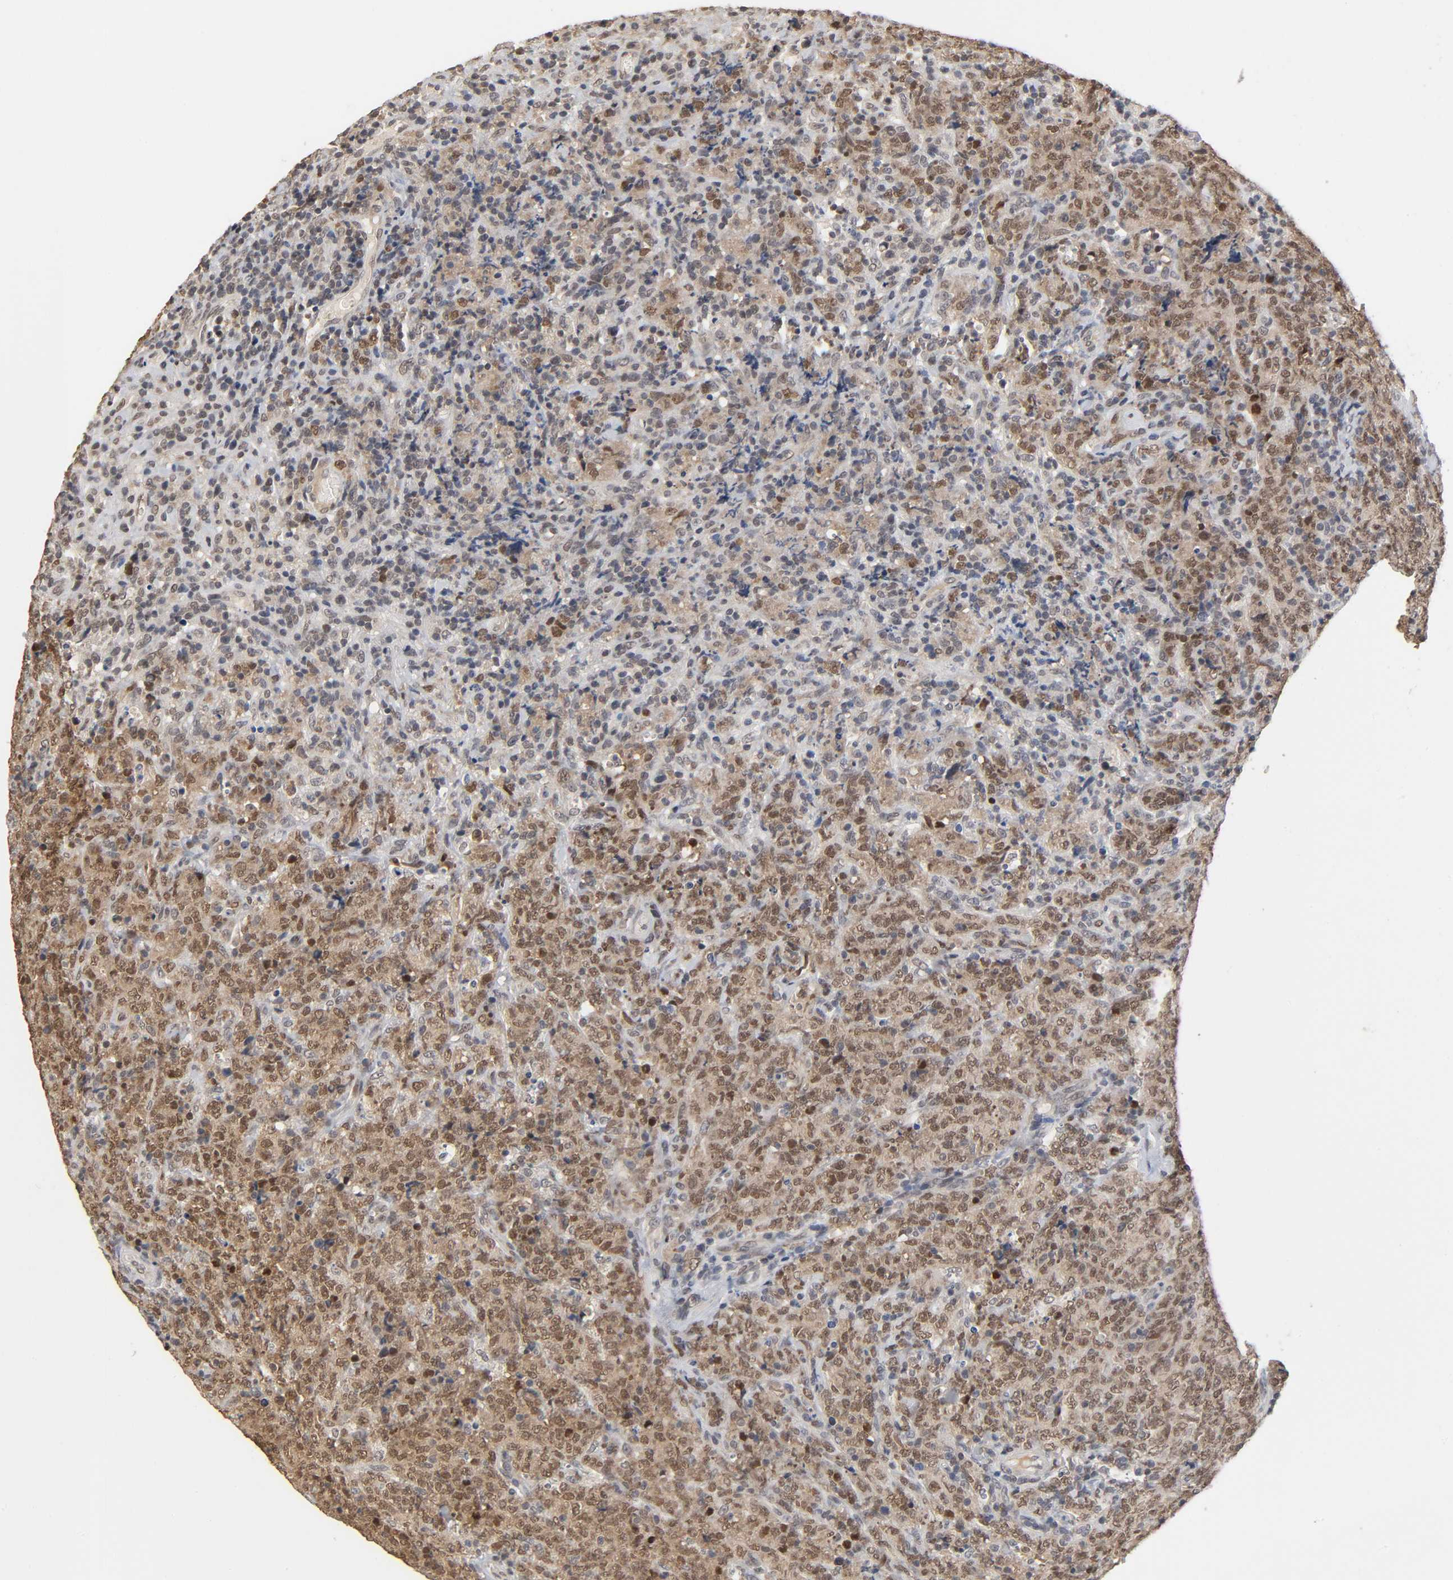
{"staining": {"intensity": "moderate", "quantity": ">75%", "location": "cytoplasmic/membranous,nuclear"}, "tissue": "lymphoma", "cell_type": "Tumor cells", "image_type": "cancer", "snomed": [{"axis": "morphology", "description": "Malignant lymphoma, non-Hodgkin's type, High grade"}, {"axis": "topography", "description": "Tonsil"}], "caption": "Immunohistochemistry (DAB (3,3'-diaminobenzidine)) staining of high-grade malignant lymphoma, non-Hodgkin's type displays moderate cytoplasmic/membranous and nuclear protein expression in approximately >75% of tumor cells.", "gene": "HTR1E", "patient": {"sex": "female", "age": 36}}